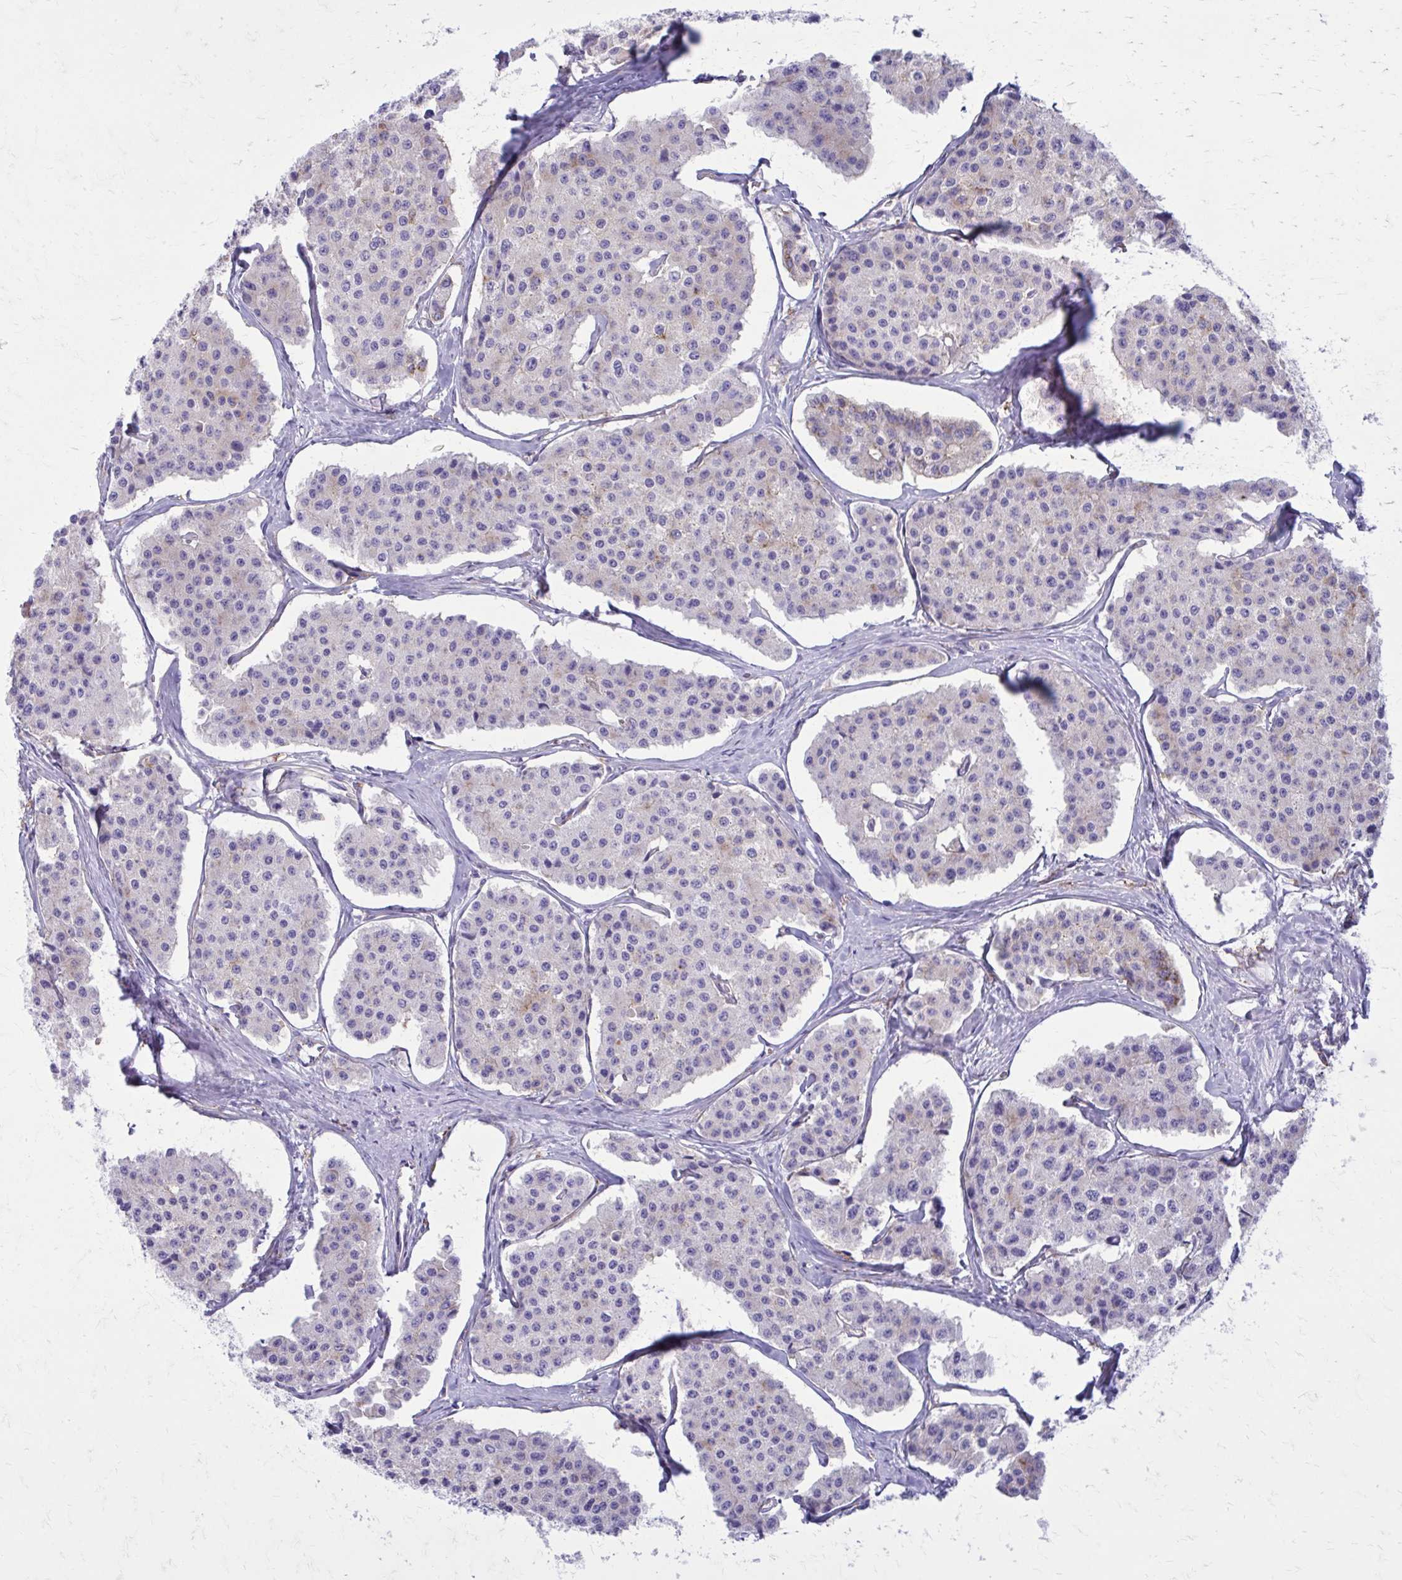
{"staining": {"intensity": "negative", "quantity": "none", "location": "none"}, "tissue": "carcinoid", "cell_type": "Tumor cells", "image_type": "cancer", "snomed": [{"axis": "morphology", "description": "Carcinoid, malignant, NOS"}, {"axis": "topography", "description": "Small intestine"}], "caption": "Human carcinoid (malignant) stained for a protein using immunohistochemistry demonstrates no staining in tumor cells.", "gene": "CLTA", "patient": {"sex": "female", "age": 65}}